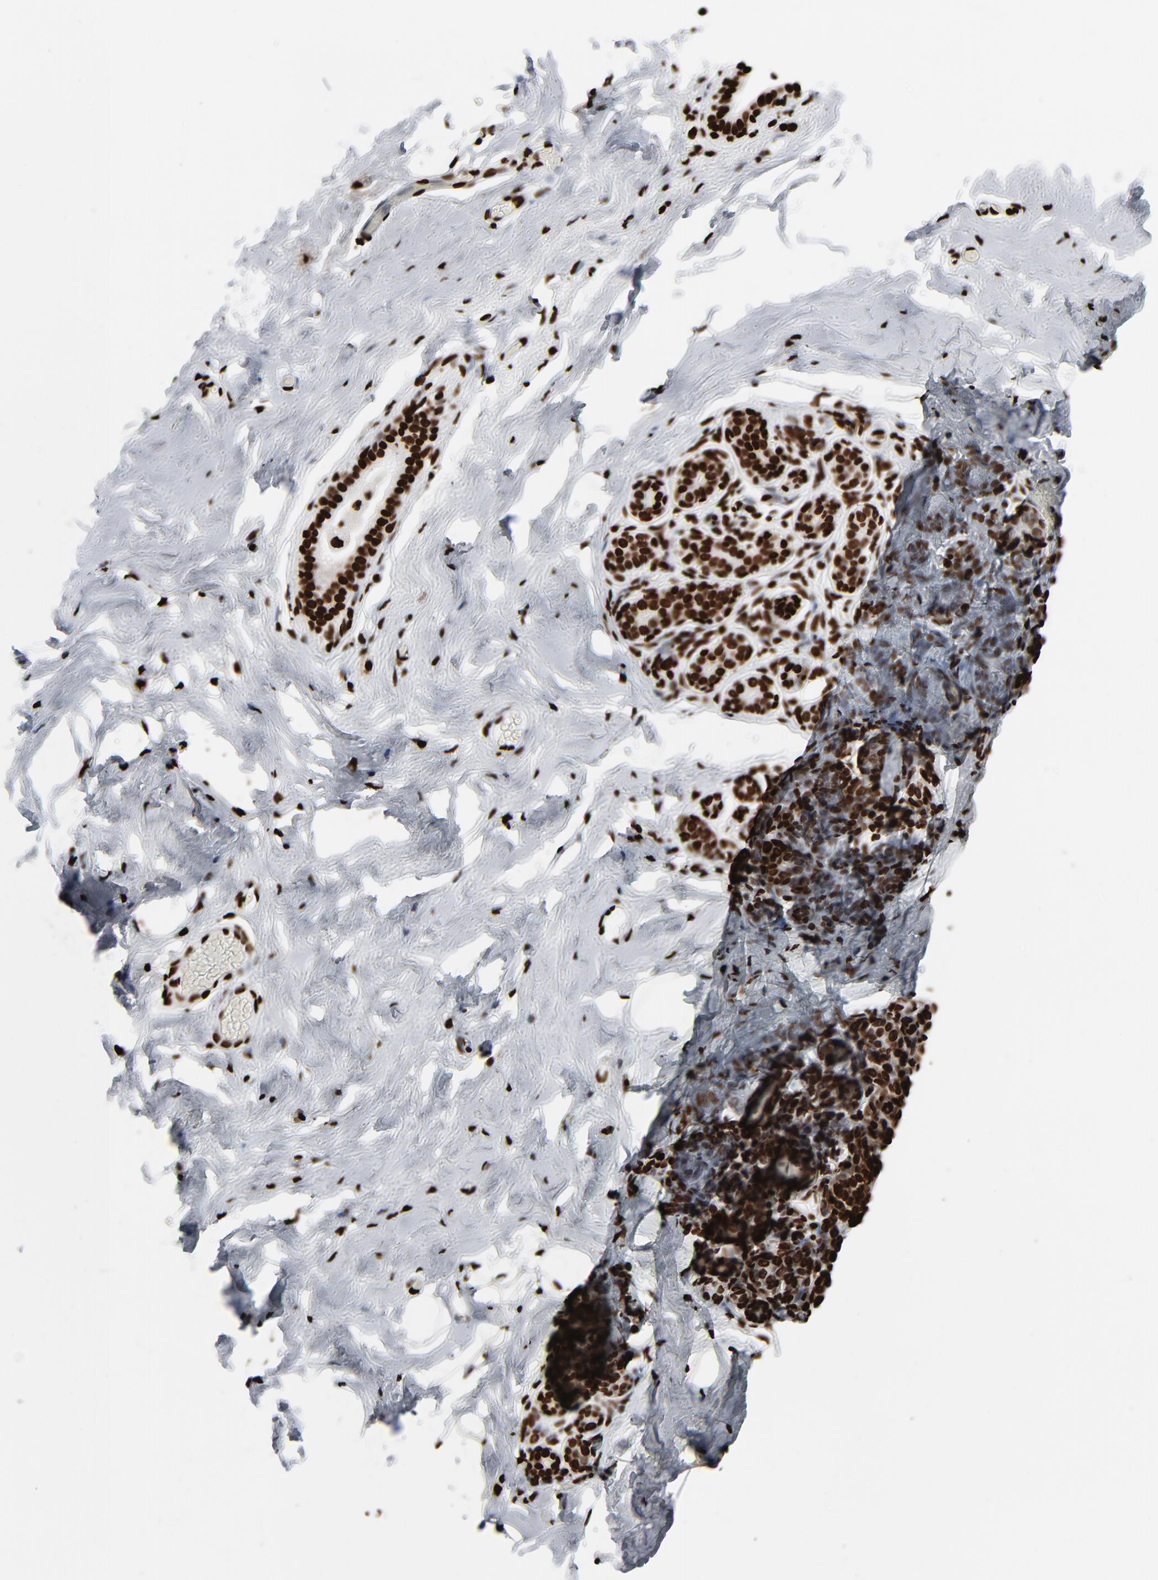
{"staining": {"intensity": "strong", "quantity": ">75%", "location": "nuclear"}, "tissue": "breast", "cell_type": "Adipocytes", "image_type": "normal", "snomed": [{"axis": "morphology", "description": "Normal tissue, NOS"}, {"axis": "topography", "description": "Breast"}, {"axis": "topography", "description": "Soft tissue"}], "caption": "IHC photomicrograph of benign breast: breast stained using immunohistochemistry (IHC) reveals high levels of strong protein expression localized specifically in the nuclear of adipocytes, appearing as a nuclear brown color.", "gene": "H3", "patient": {"sex": "female", "age": 75}}